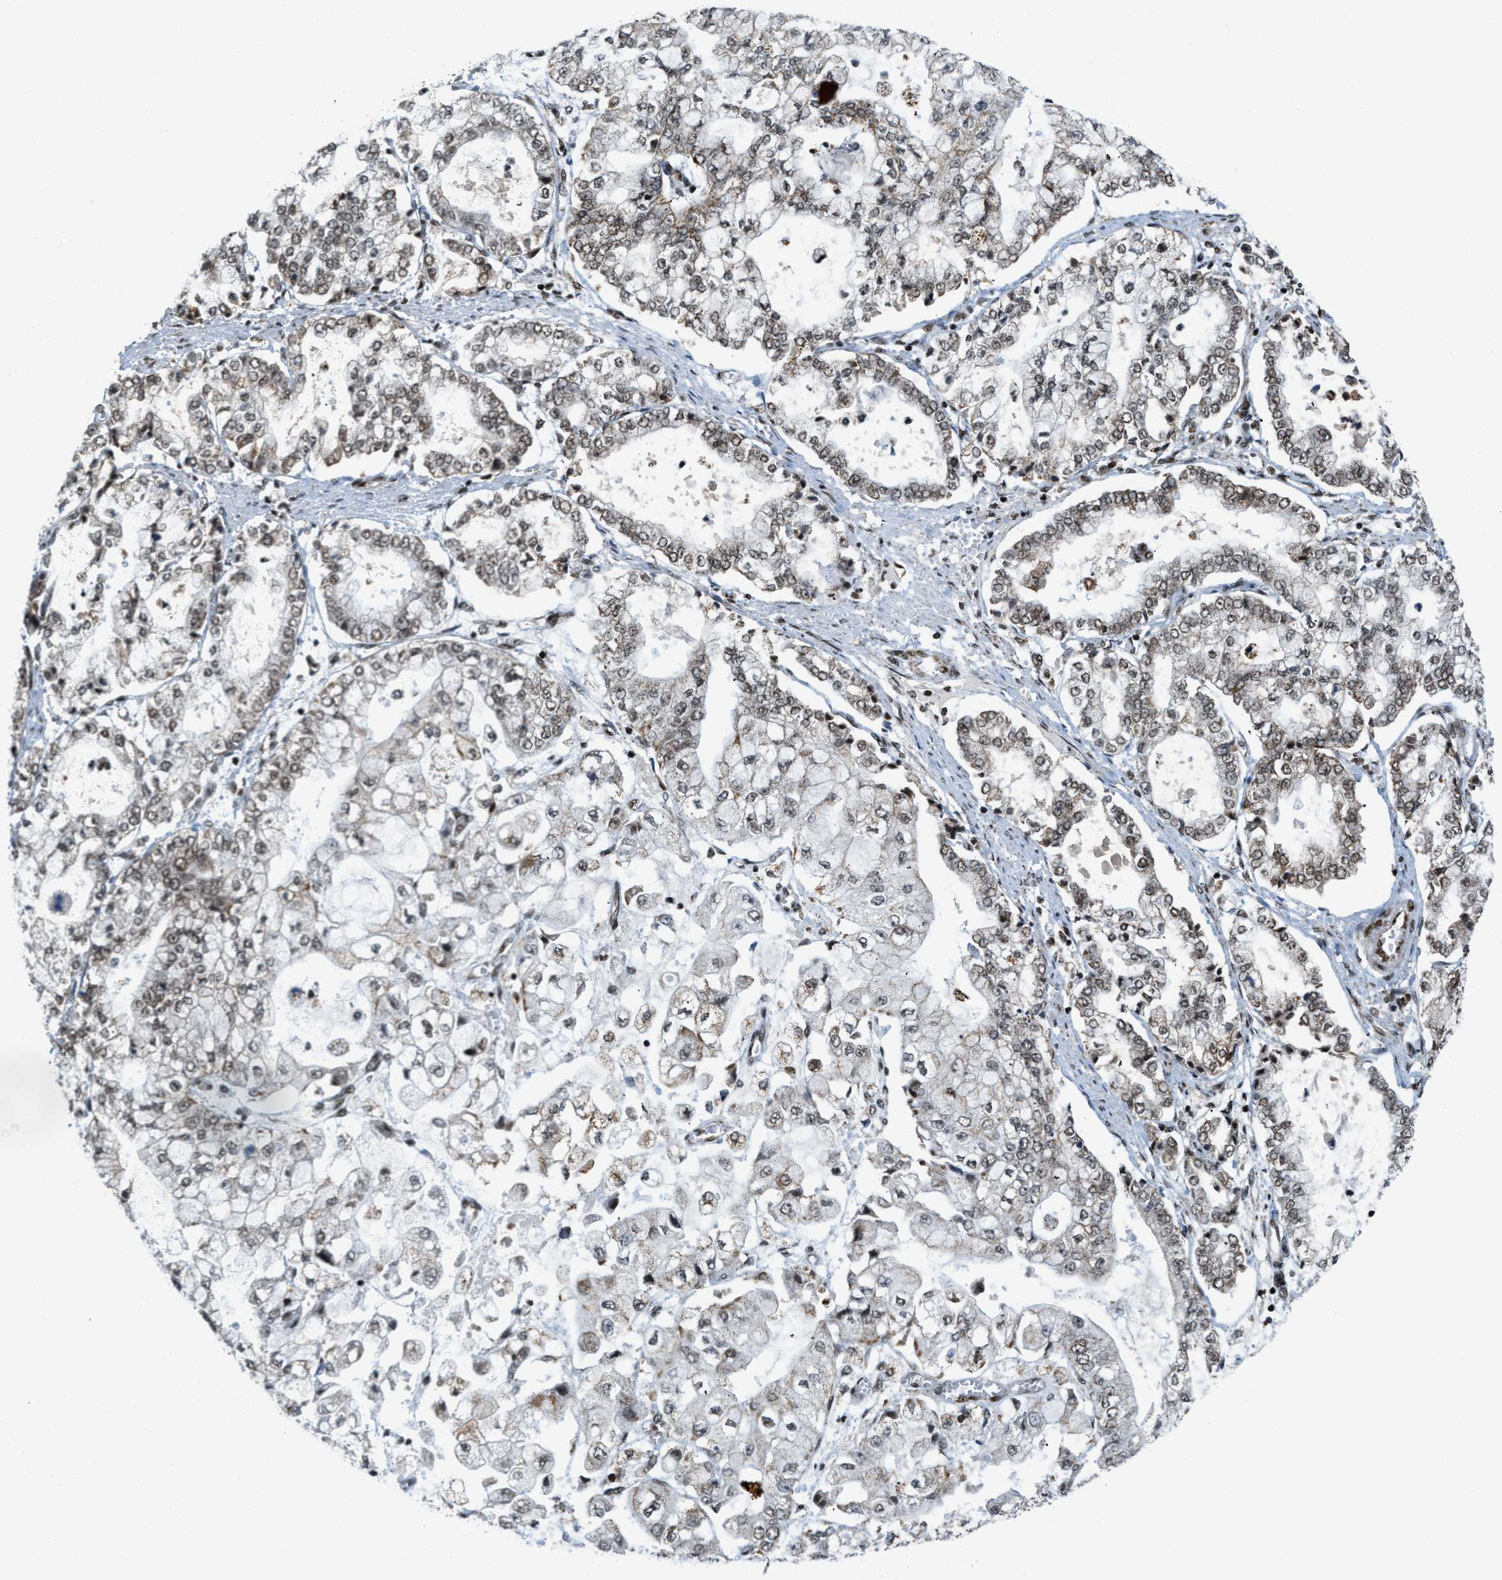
{"staining": {"intensity": "moderate", "quantity": ">75%", "location": "nuclear"}, "tissue": "stomach cancer", "cell_type": "Tumor cells", "image_type": "cancer", "snomed": [{"axis": "morphology", "description": "Adenocarcinoma, NOS"}, {"axis": "topography", "description": "Stomach"}], "caption": "Stomach adenocarcinoma was stained to show a protein in brown. There is medium levels of moderate nuclear staining in approximately >75% of tumor cells.", "gene": "GABPB1", "patient": {"sex": "male", "age": 76}}